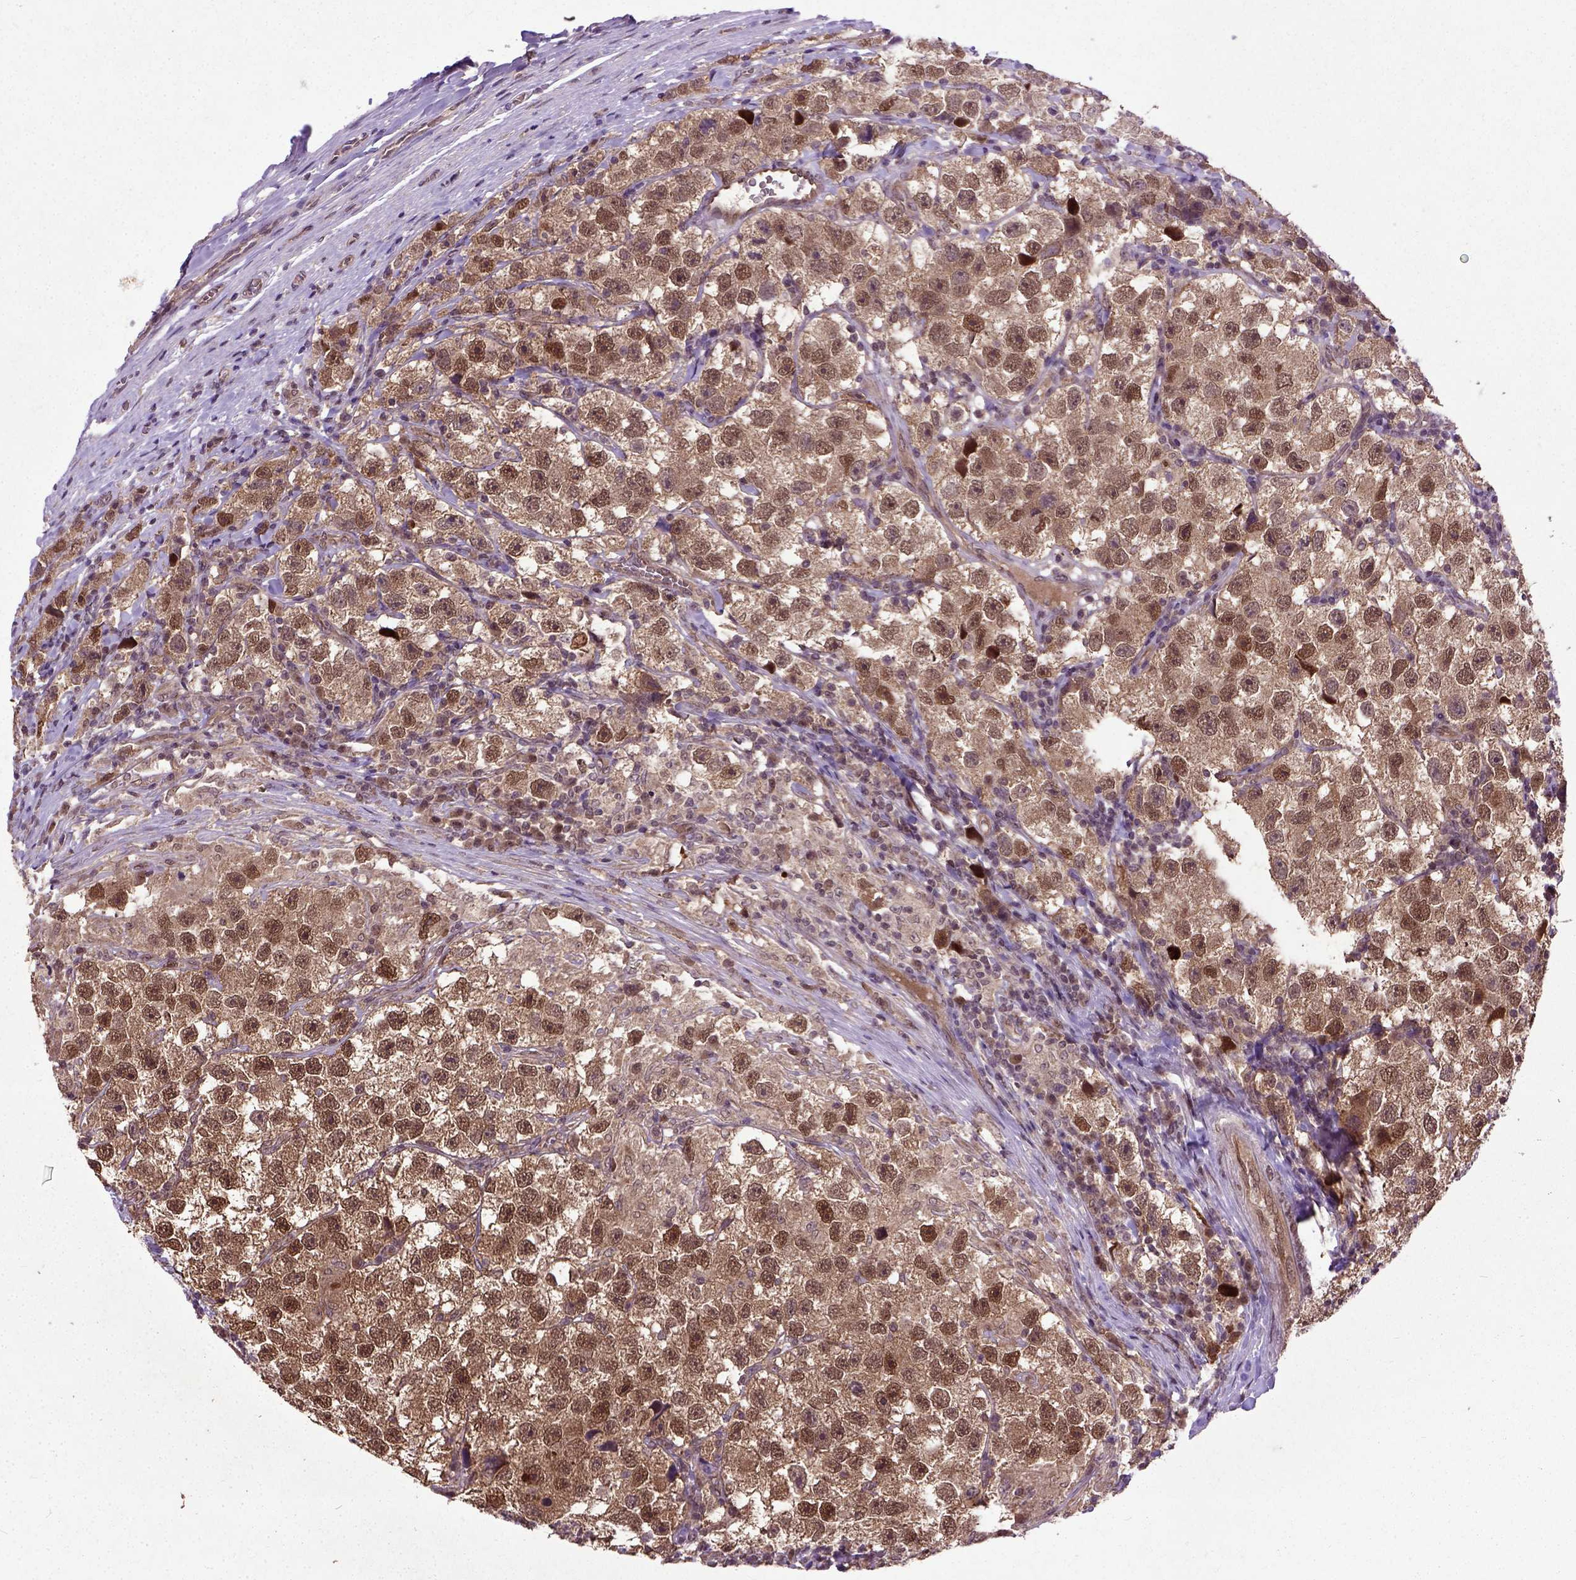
{"staining": {"intensity": "strong", "quantity": ">75%", "location": "cytoplasmic/membranous,nuclear"}, "tissue": "testis cancer", "cell_type": "Tumor cells", "image_type": "cancer", "snomed": [{"axis": "morphology", "description": "Seminoma, NOS"}, {"axis": "topography", "description": "Testis"}], "caption": "Immunohistochemical staining of human testis cancer (seminoma) exhibits high levels of strong cytoplasmic/membranous and nuclear protein staining in approximately >75% of tumor cells. Using DAB (3,3'-diaminobenzidine) (brown) and hematoxylin (blue) stains, captured at high magnification using brightfield microscopy.", "gene": "UBA3", "patient": {"sex": "male", "age": 26}}